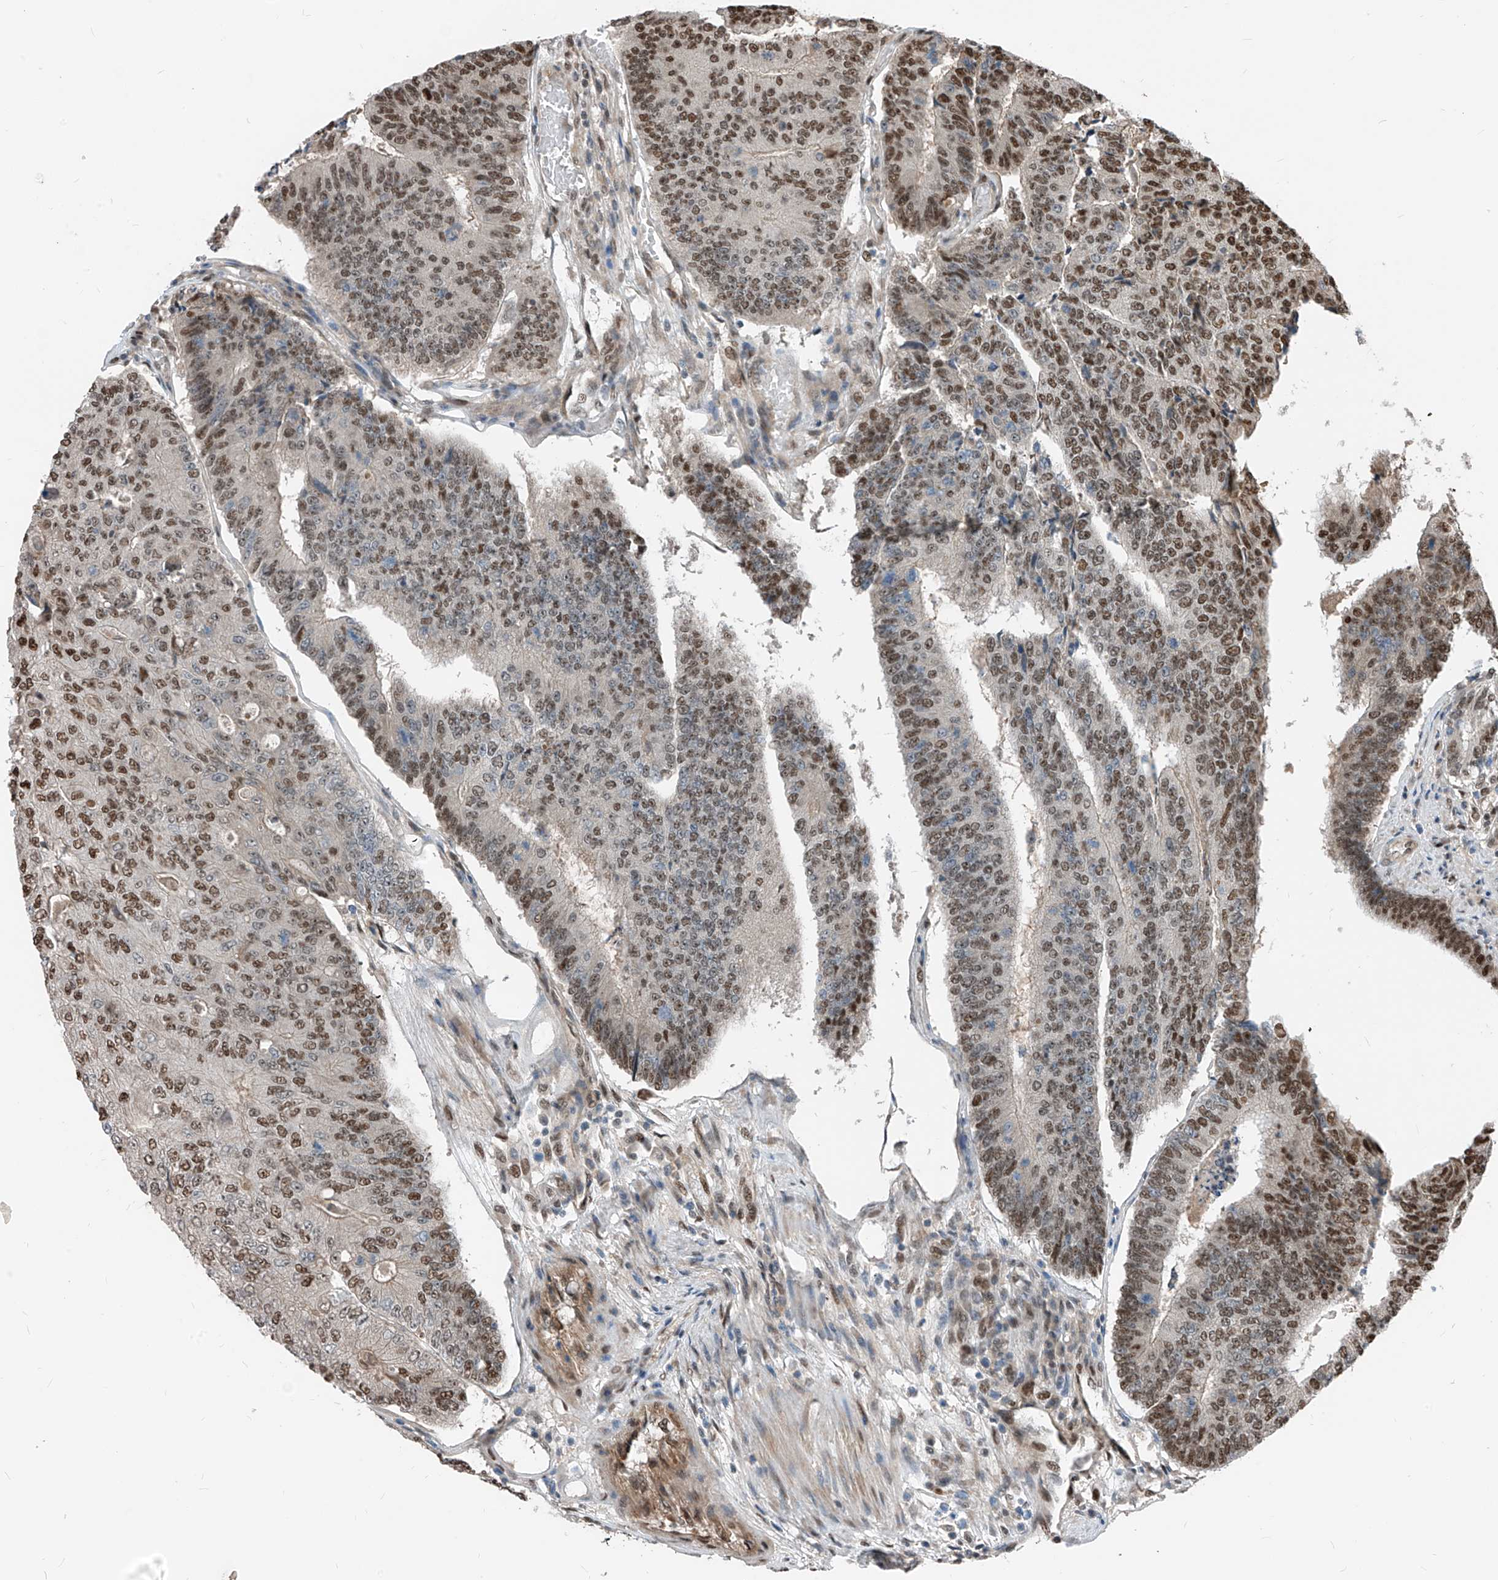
{"staining": {"intensity": "moderate", "quantity": ">75%", "location": "nuclear"}, "tissue": "colorectal cancer", "cell_type": "Tumor cells", "image_type": "cancer", "snomed": [{"axis": "morphology", "description": "Adenocarcinoma, NOS"}, {"axis": "topography", "description": "Colon"}], "caption": "Tumor cells demonstrate moderate nuclear staining in about >75% of cells in colorectal cancer.", "gene": "RBP7", "patient": {"sex": "female", "age": 67}}